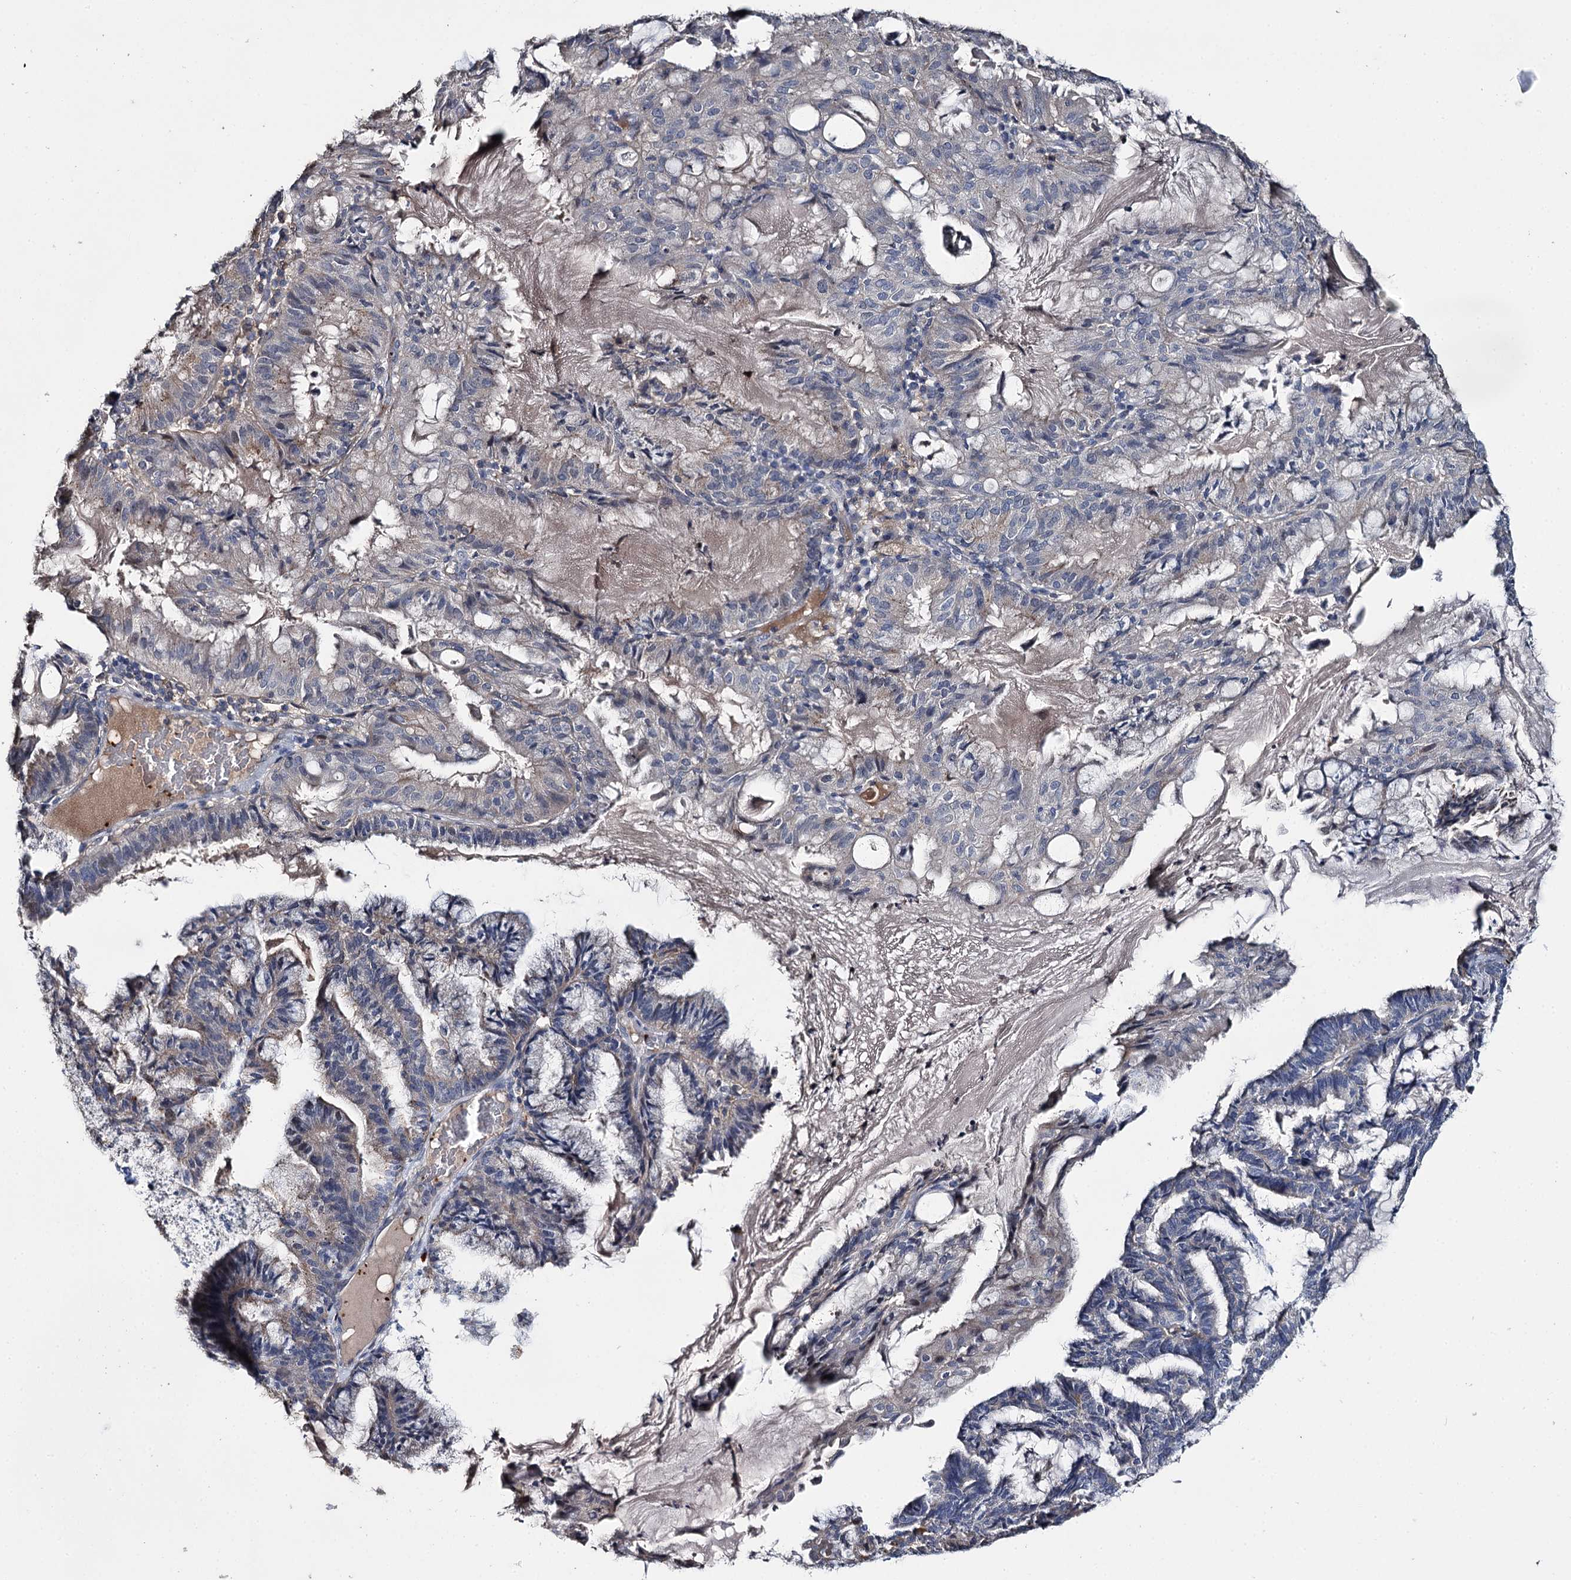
{"staining": {"intensity": "negative", "quantity": "none", "location": "none"}, "tissue": "endometrial cancer", "cell_type": "Tumor cells", "image_type": "cancer", "snomed": [{"axis": "morphology", "description": "Adenocarcinoma, NOS"}, {"axis": "topography", "description": "Endometrium"}], "caption": "This is an immunohistochemistry (IHC) histopathology image of human endometrial cancer (adenocarcinoma). There is no staining in tumor cells.", "gene": "DNAH6", "patient": {"sex": "female", "age": 86}}